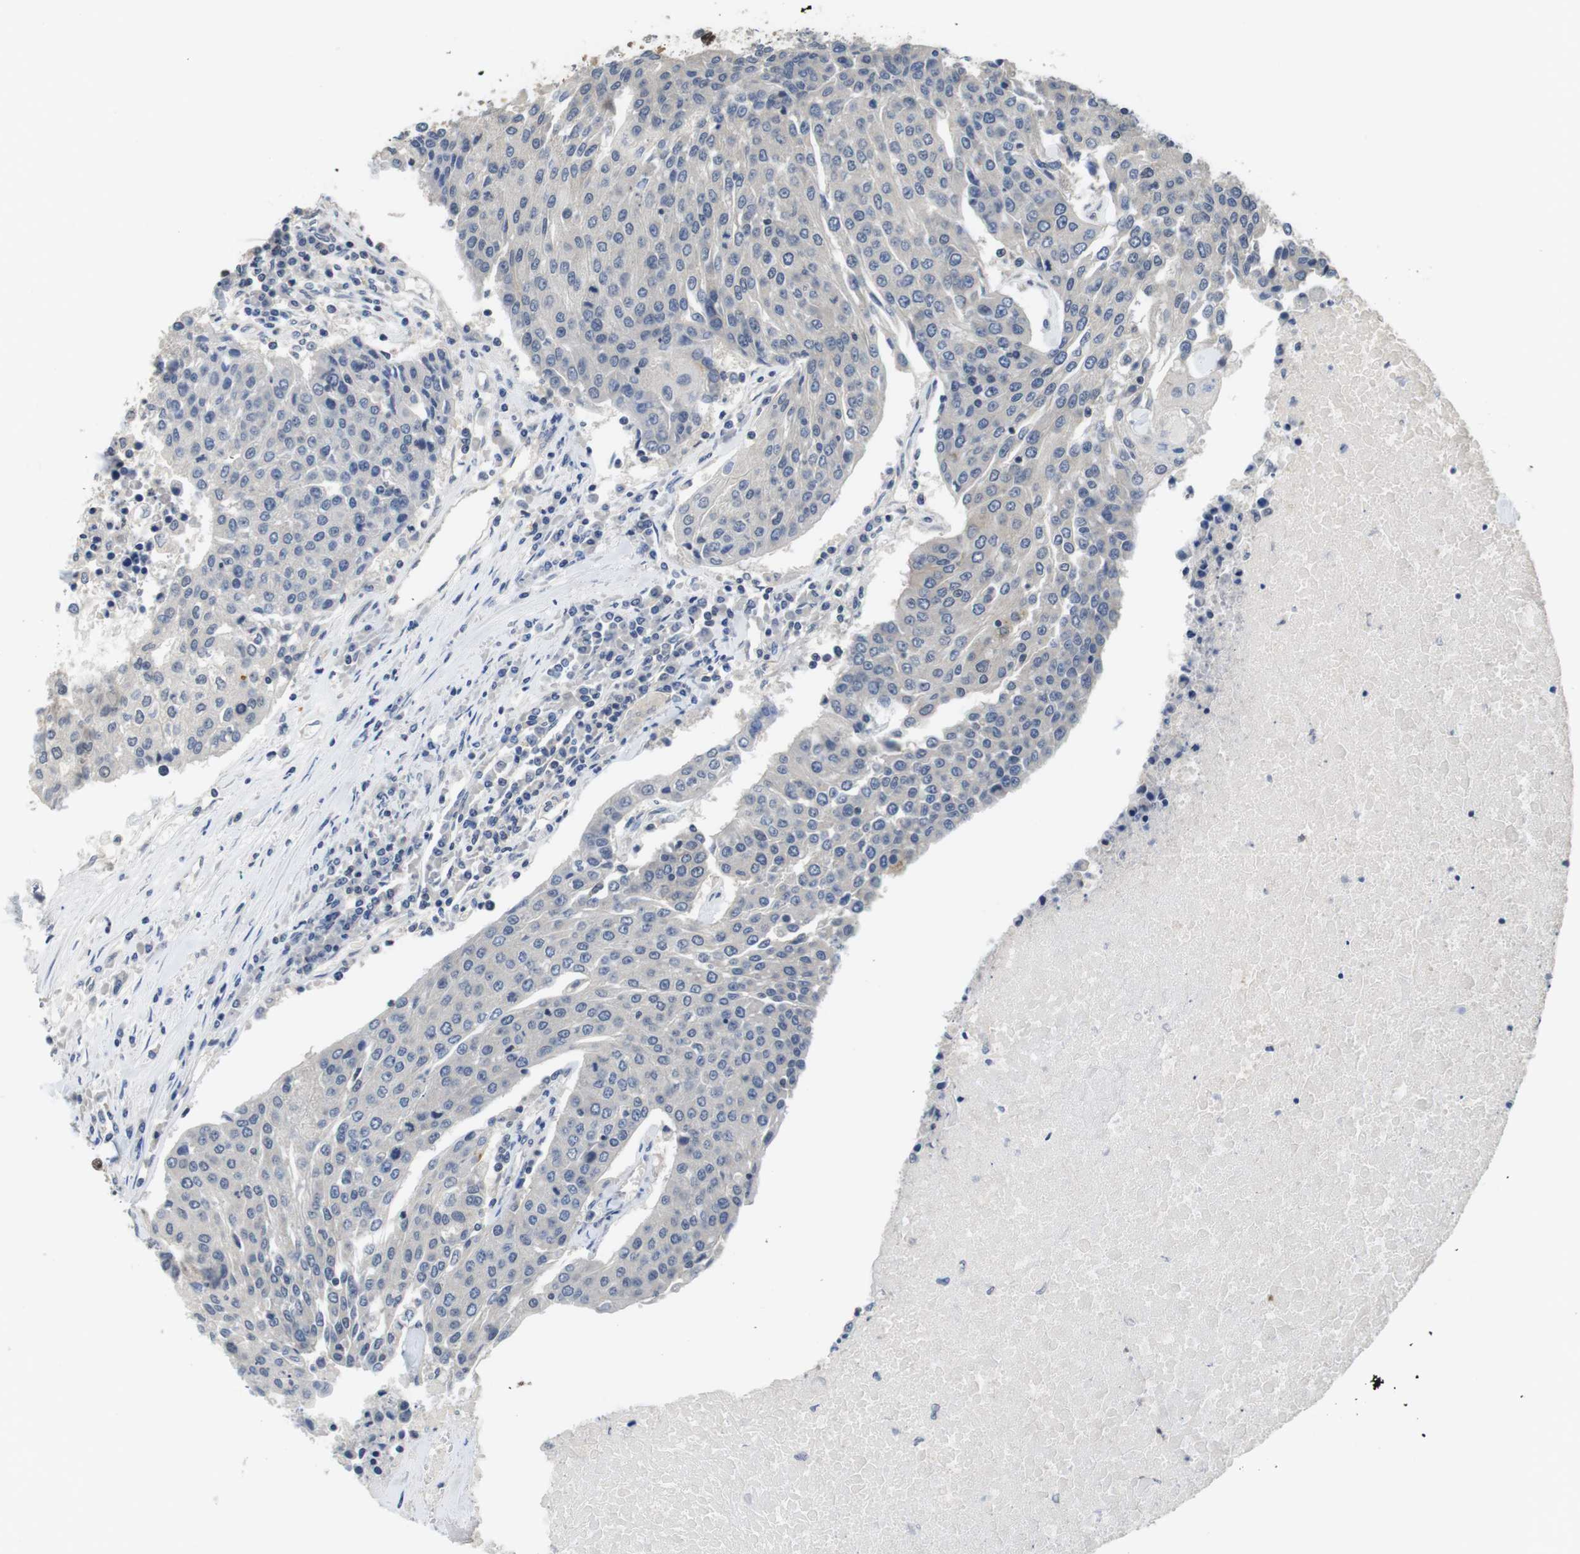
{"staining": {"intensity": "negative", "quantity": "none", "location": "none"}, "tissue": "urothelial cancer", "cell_type": "Tumor cells", "image_type": "cancer", "snomed": [{"axis": "morphology", "description": "Urothelial carcinoma, High grade"}, {"axis": "topography", "description": "Urinary bladder"}], "caption": "Urothelial cancer was stained to show a protein in brown. There is no significant staining in tumor cells.", "gene": "FADD", "patient": {"sex": "female", "age": 85}}